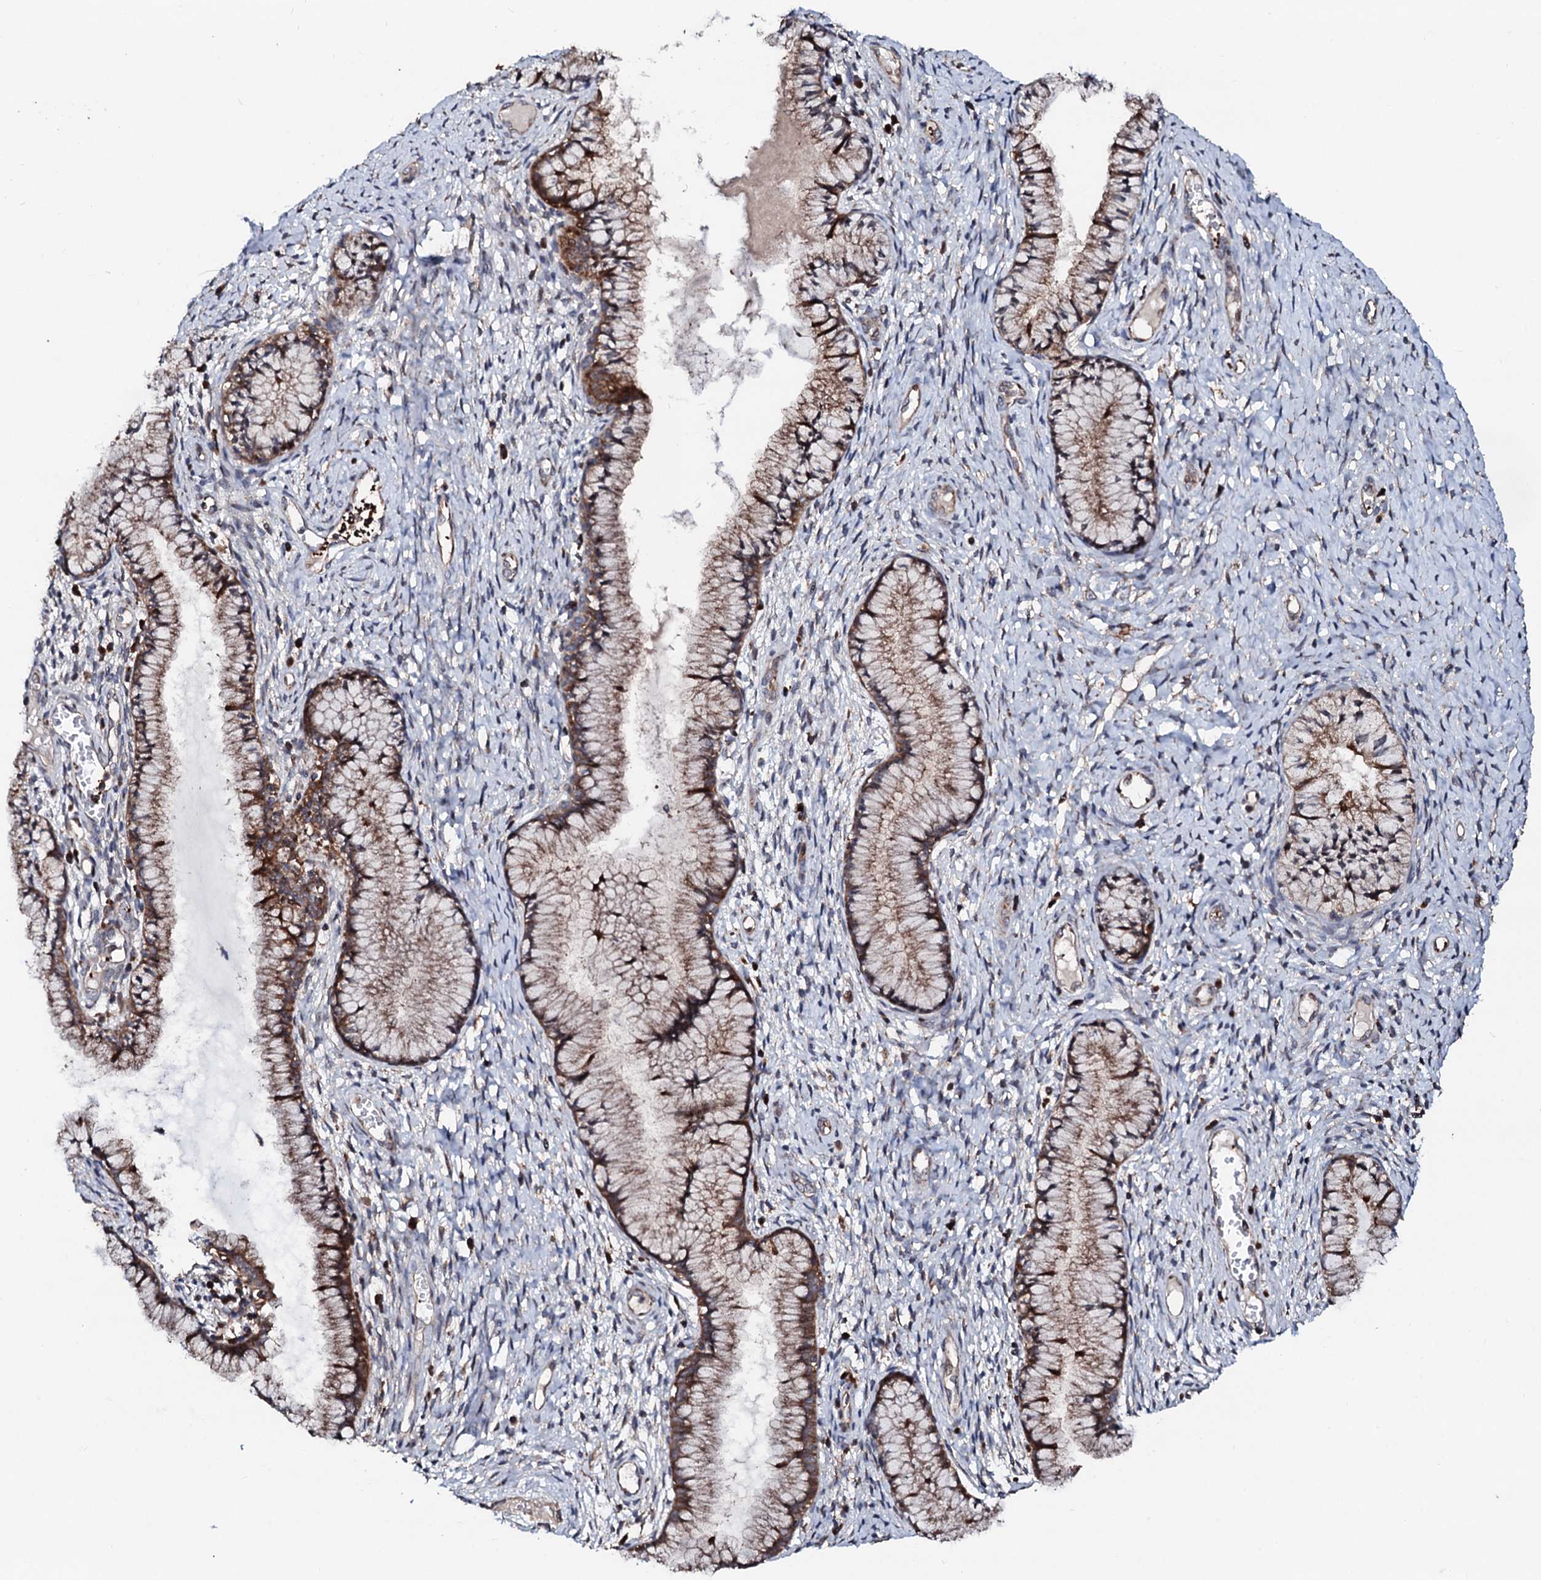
{"staining": {"intensity": "moderate", "quantity": ">75%", "location": "cytoplasmic/membranous"}, "tissue": "cervix", "cell_type": "Glandular cells", "image_type": "normal", "snomed": [{"axis": "morphology", "description": "Normal tissue, NOS"}, {"axis": "topography", "description": "Cervix"}], "caption": "Cervix stained for a protein (brown) reveals moderate cytoplasmic/membranous positive positivity in approximately >75% of glandular cells.", "gene": "ENSG00000256591", "patient": {"sex": "female", "age": 42}}